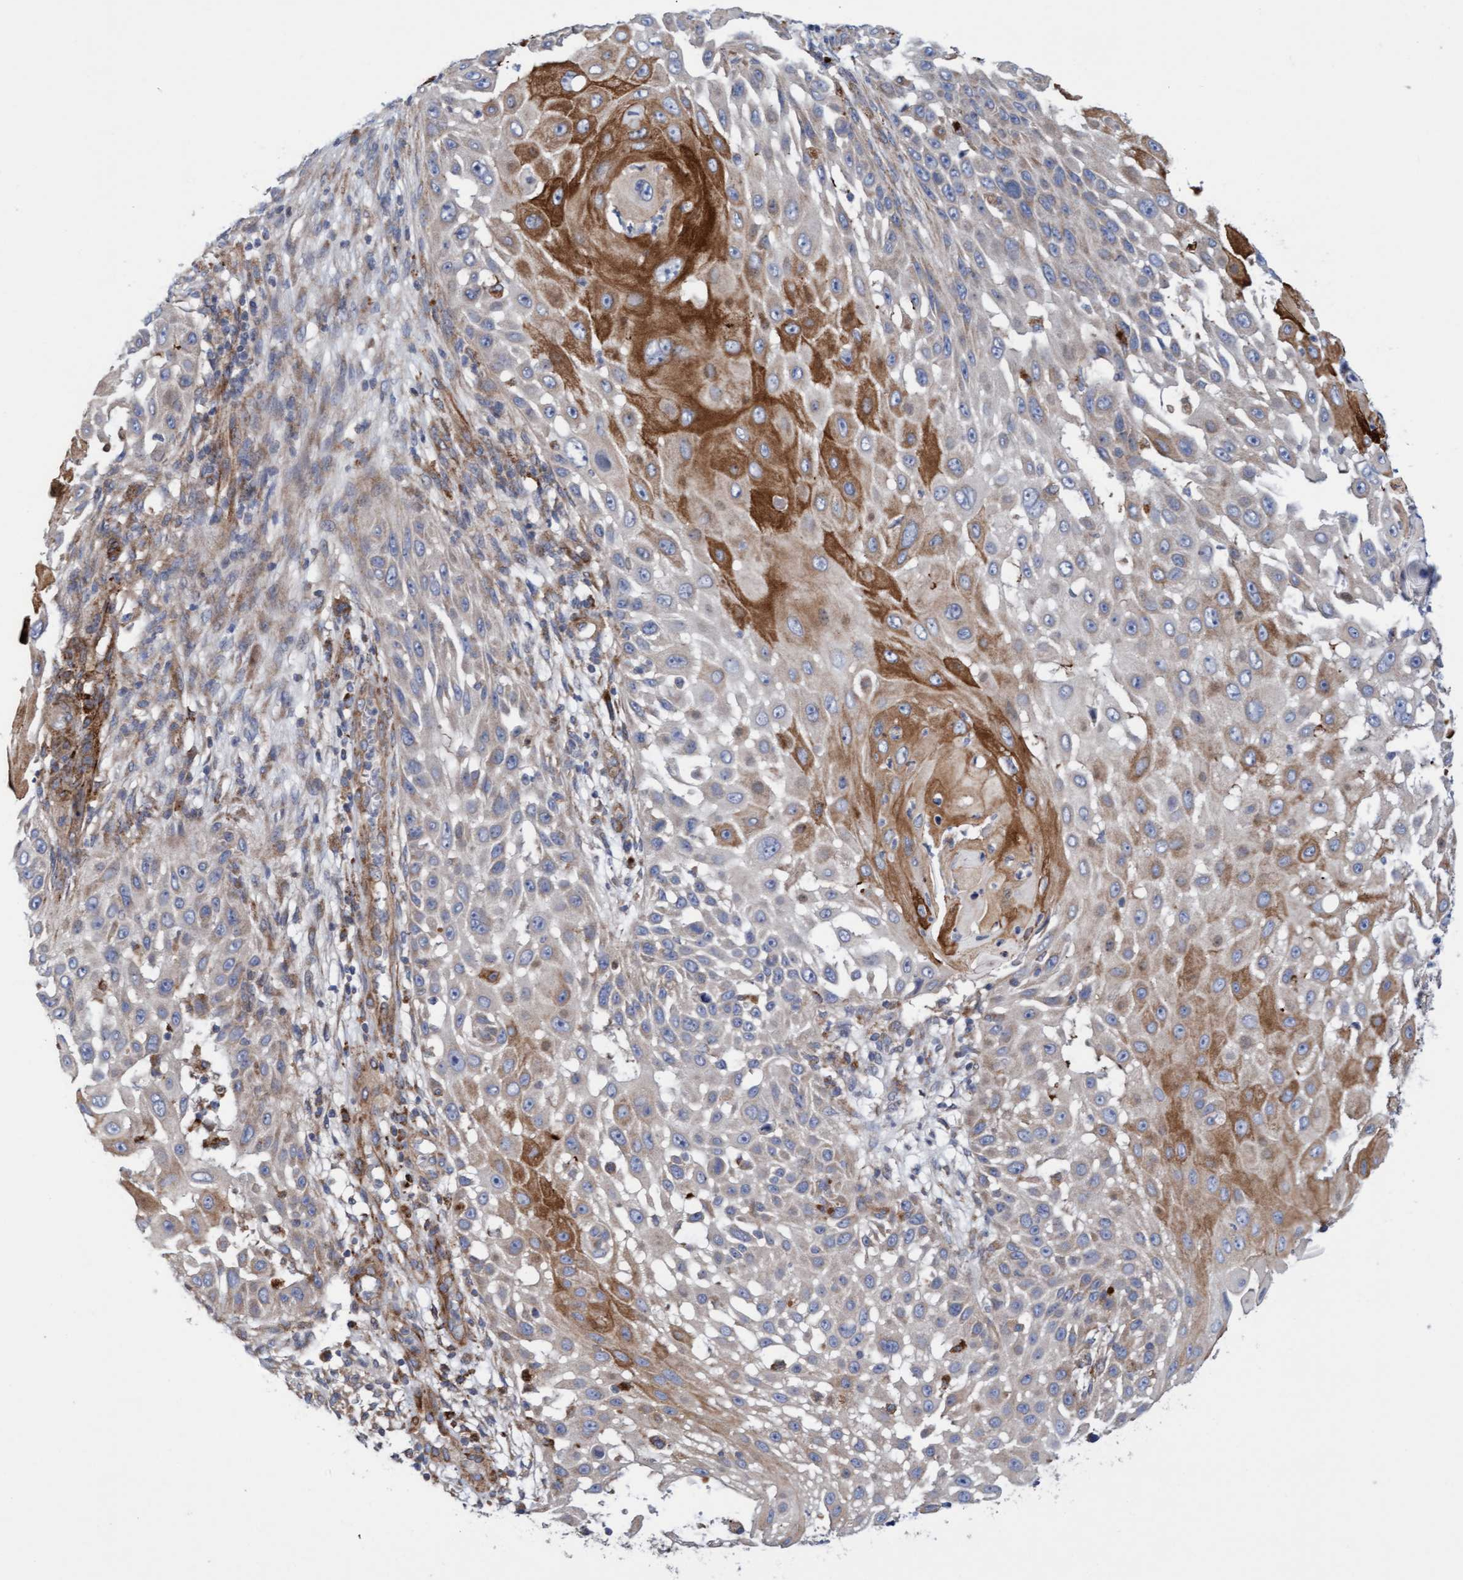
{"staining": {"intensity": "strong", "quantity": "25%-75%", "location": "cytoplasmic/membranous"}, "tissue": "skin cancer", "cell_type": "Tumor cells", "image_type": "cancer", "snomed": [{"axis": "morphology", "description": "Squamous cell carcinoma, NOS"}, {"axis": "topography", "description": "Skin"}], "caption": "Skin cancer was stained to show a protein in brown. There is high levels of strong cytoplasmic/membranous expression in approximately 25%-75% of tumor cells.", "gene": "CDK5RAP3", "patient": {"sex": "female", "age": 44}}